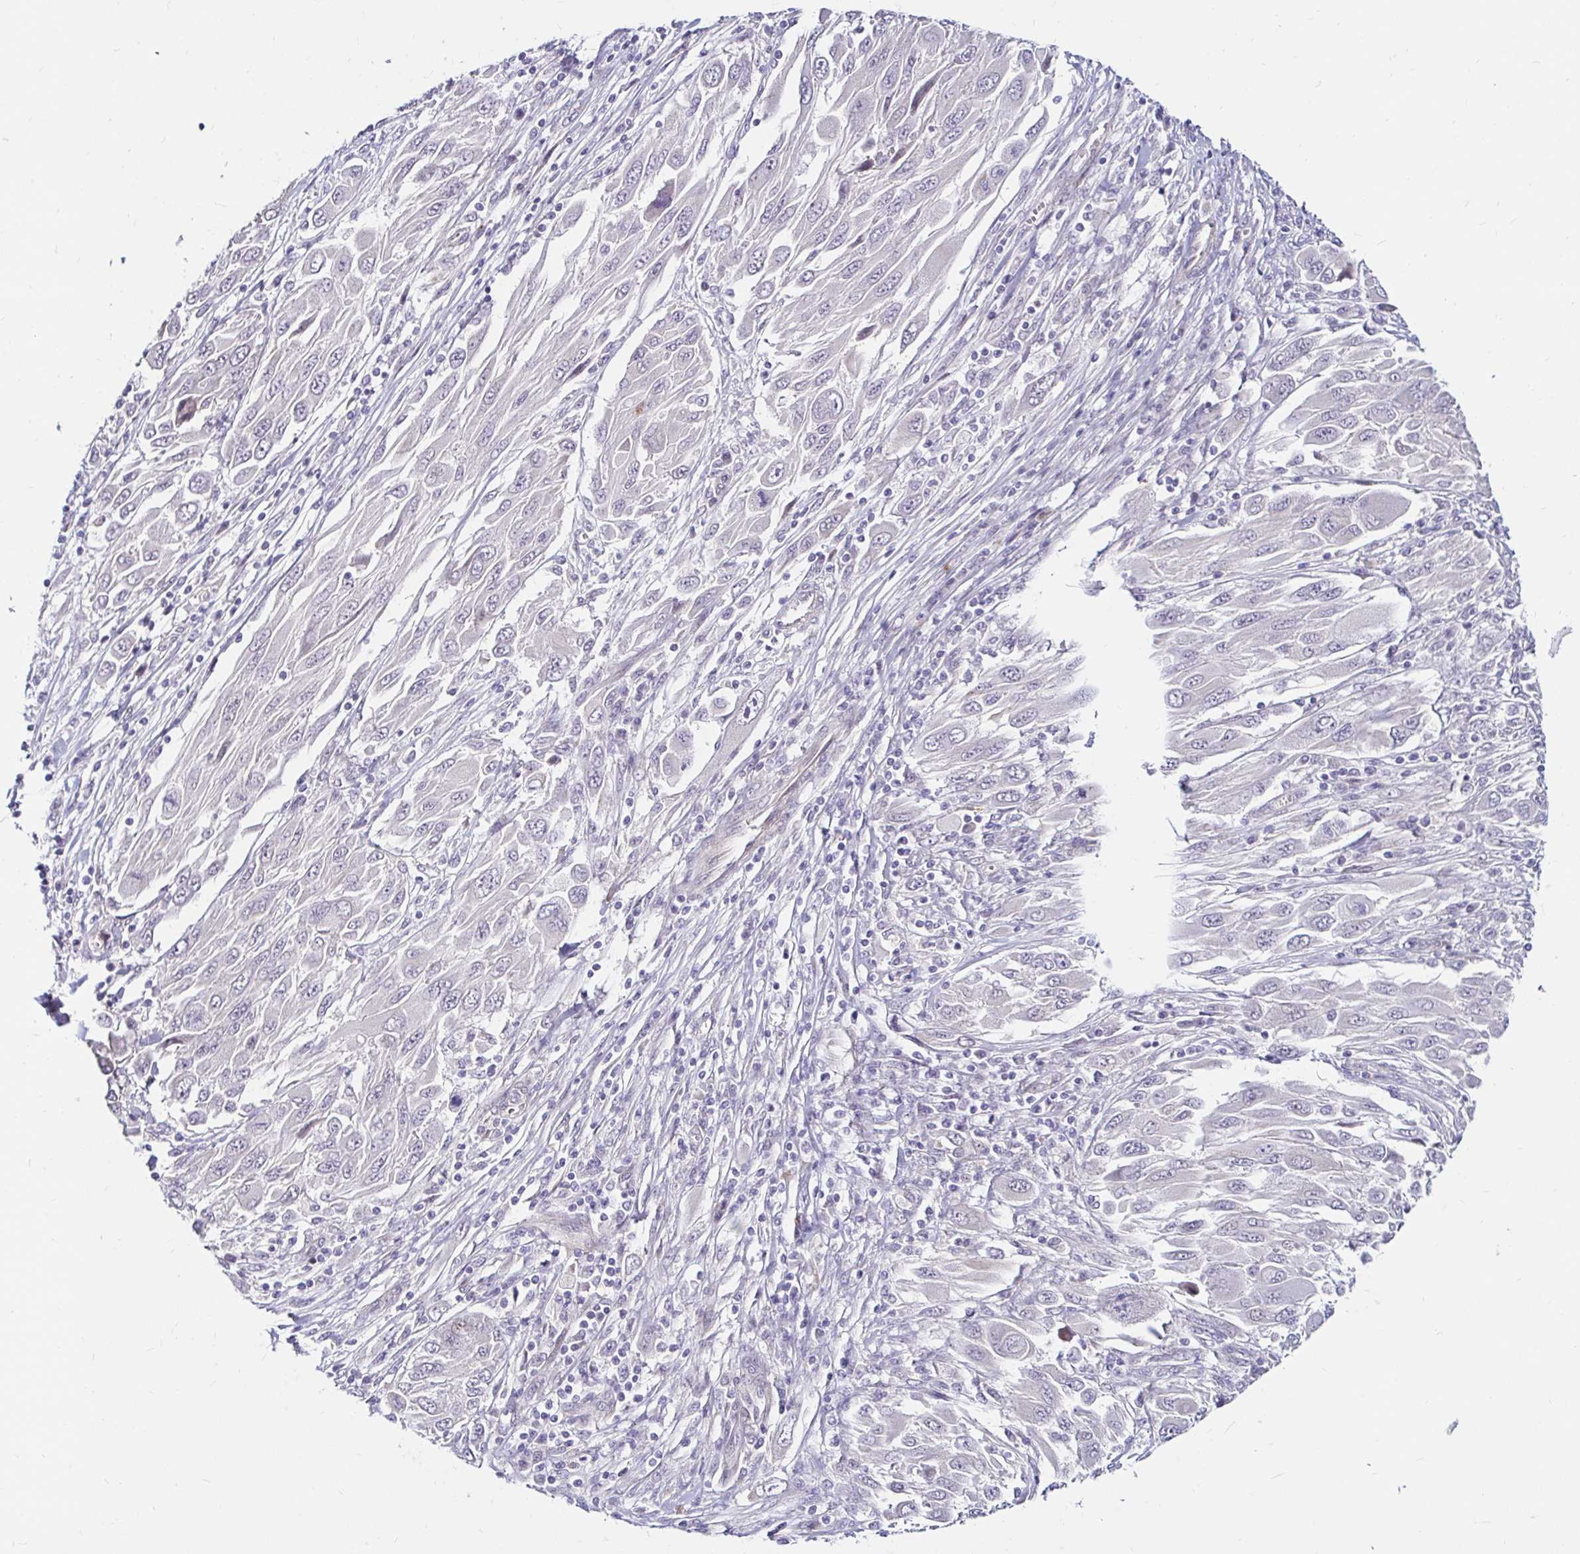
{"staining": {"intensity": "negative", "quantity": "none", "location": "none"}, "tissue": "melanoma", "cell_type": "Tumor cells", "image_type": "cancer", "snomed": [{"axis": "morphology", "description": "Malignant melanoma, NOS"}, {"axis": "topography", "description": "Skin"}], "caption": "Immunohistochemistry micrograph of neoplastic tissue: human melanoma stained with DAB demonstrates no significant protein staining in tumor cells.", "gene": "GUCY1A1", "patient": {"sex": "female", "age": 91}}